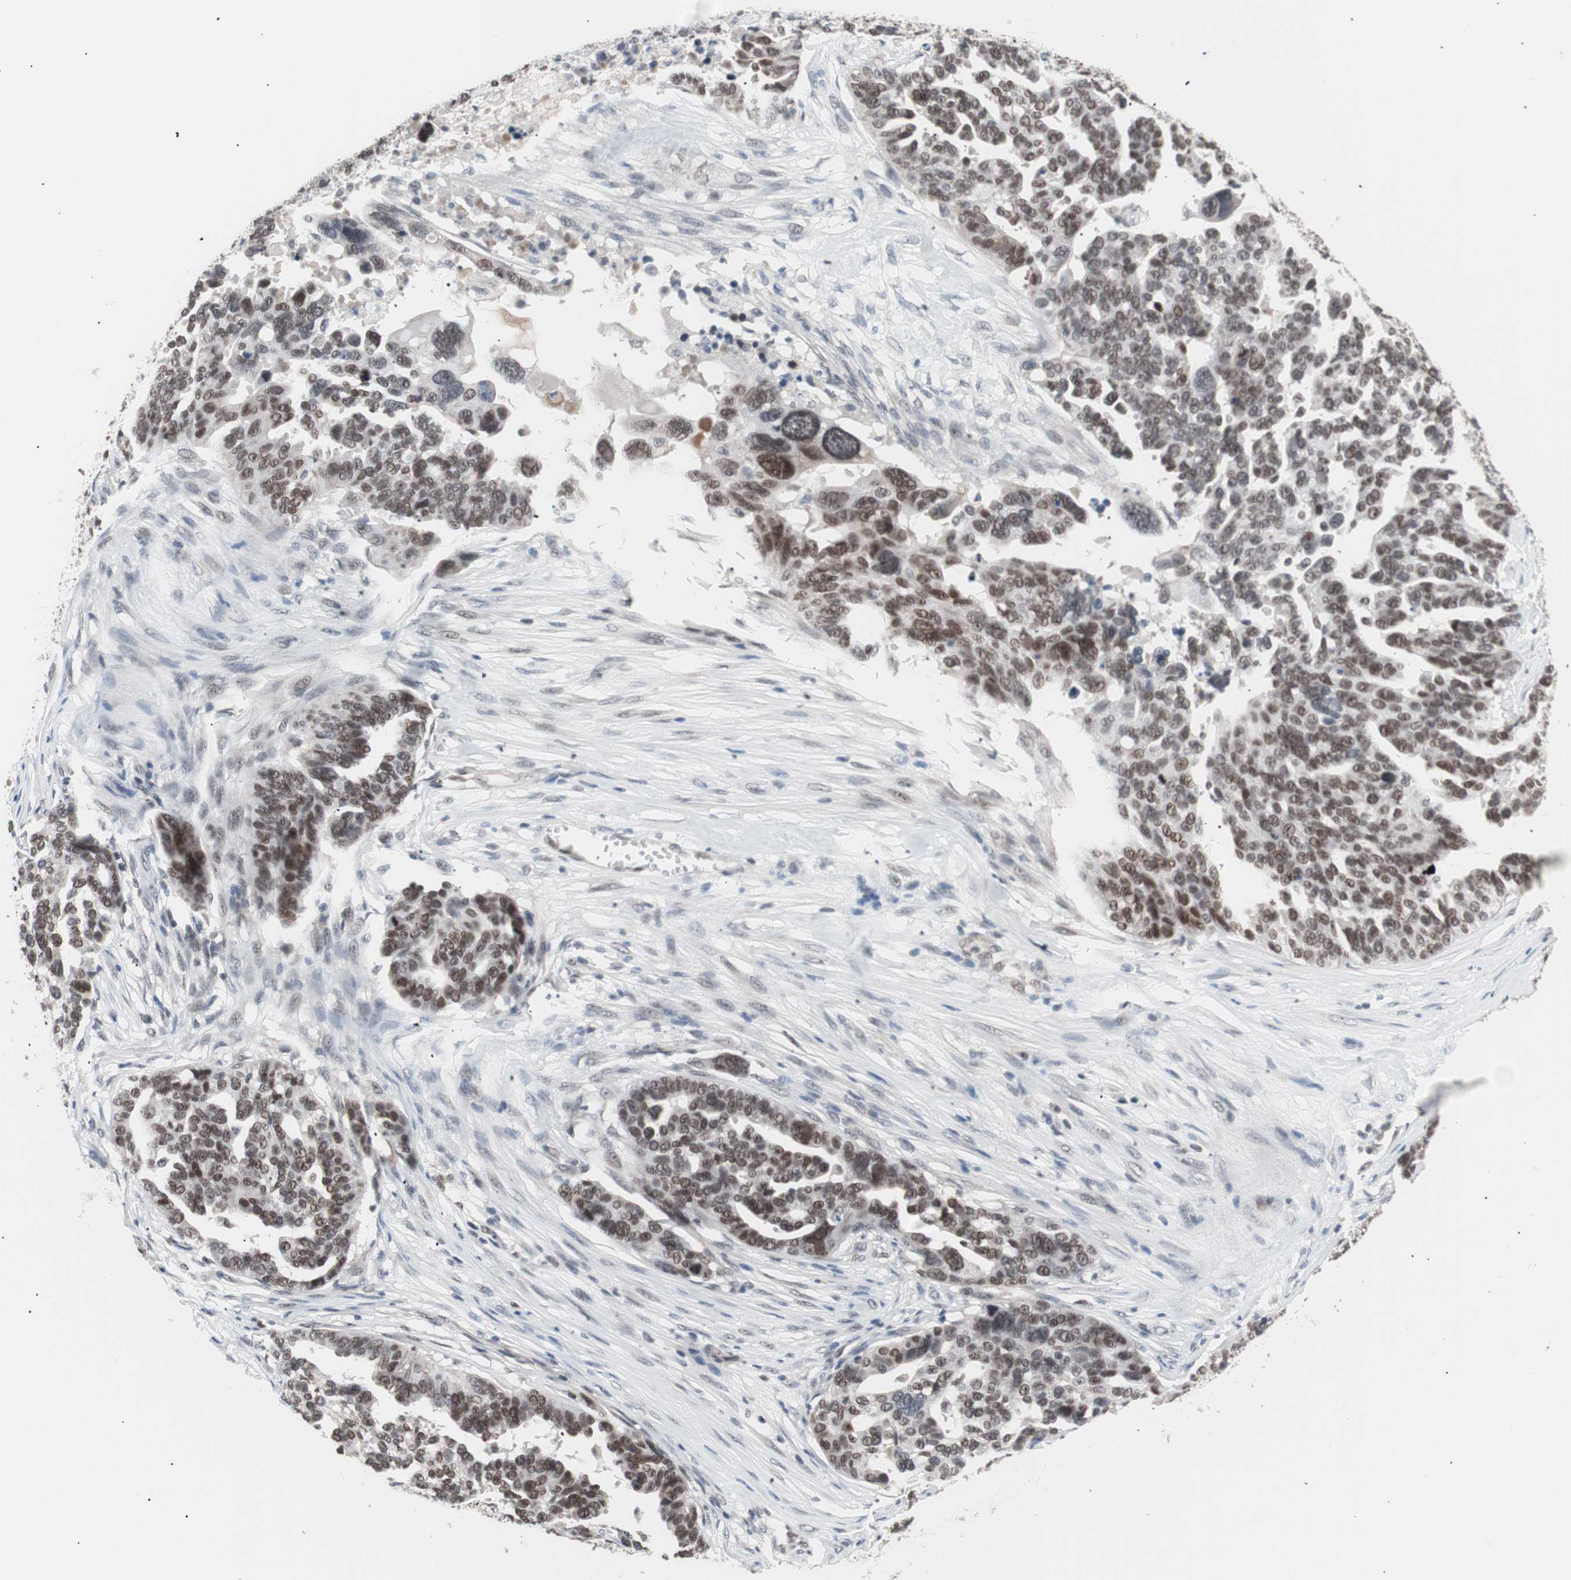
{"staining": {"intensity": "strong", "quantity": ">75%", "location": "nuclear"}, "tissue": "ovarian cancer", "cell_type": "Tumor cells", "image_type": "cancer", "snomed": [{"axis": "morphology", "description": "Cystadenocarcinoma, serous, NOS"}, {"axis": "topography", "description": "Ovary"}], "caption": "Protein expression analysis of serous cystadenocarcinoma (ovarian) demonstrates strong nuclear expression in approximately >75% of tumor cells.", "gene": "LIG3", "patient": {"sex": "female", "age": 59}}